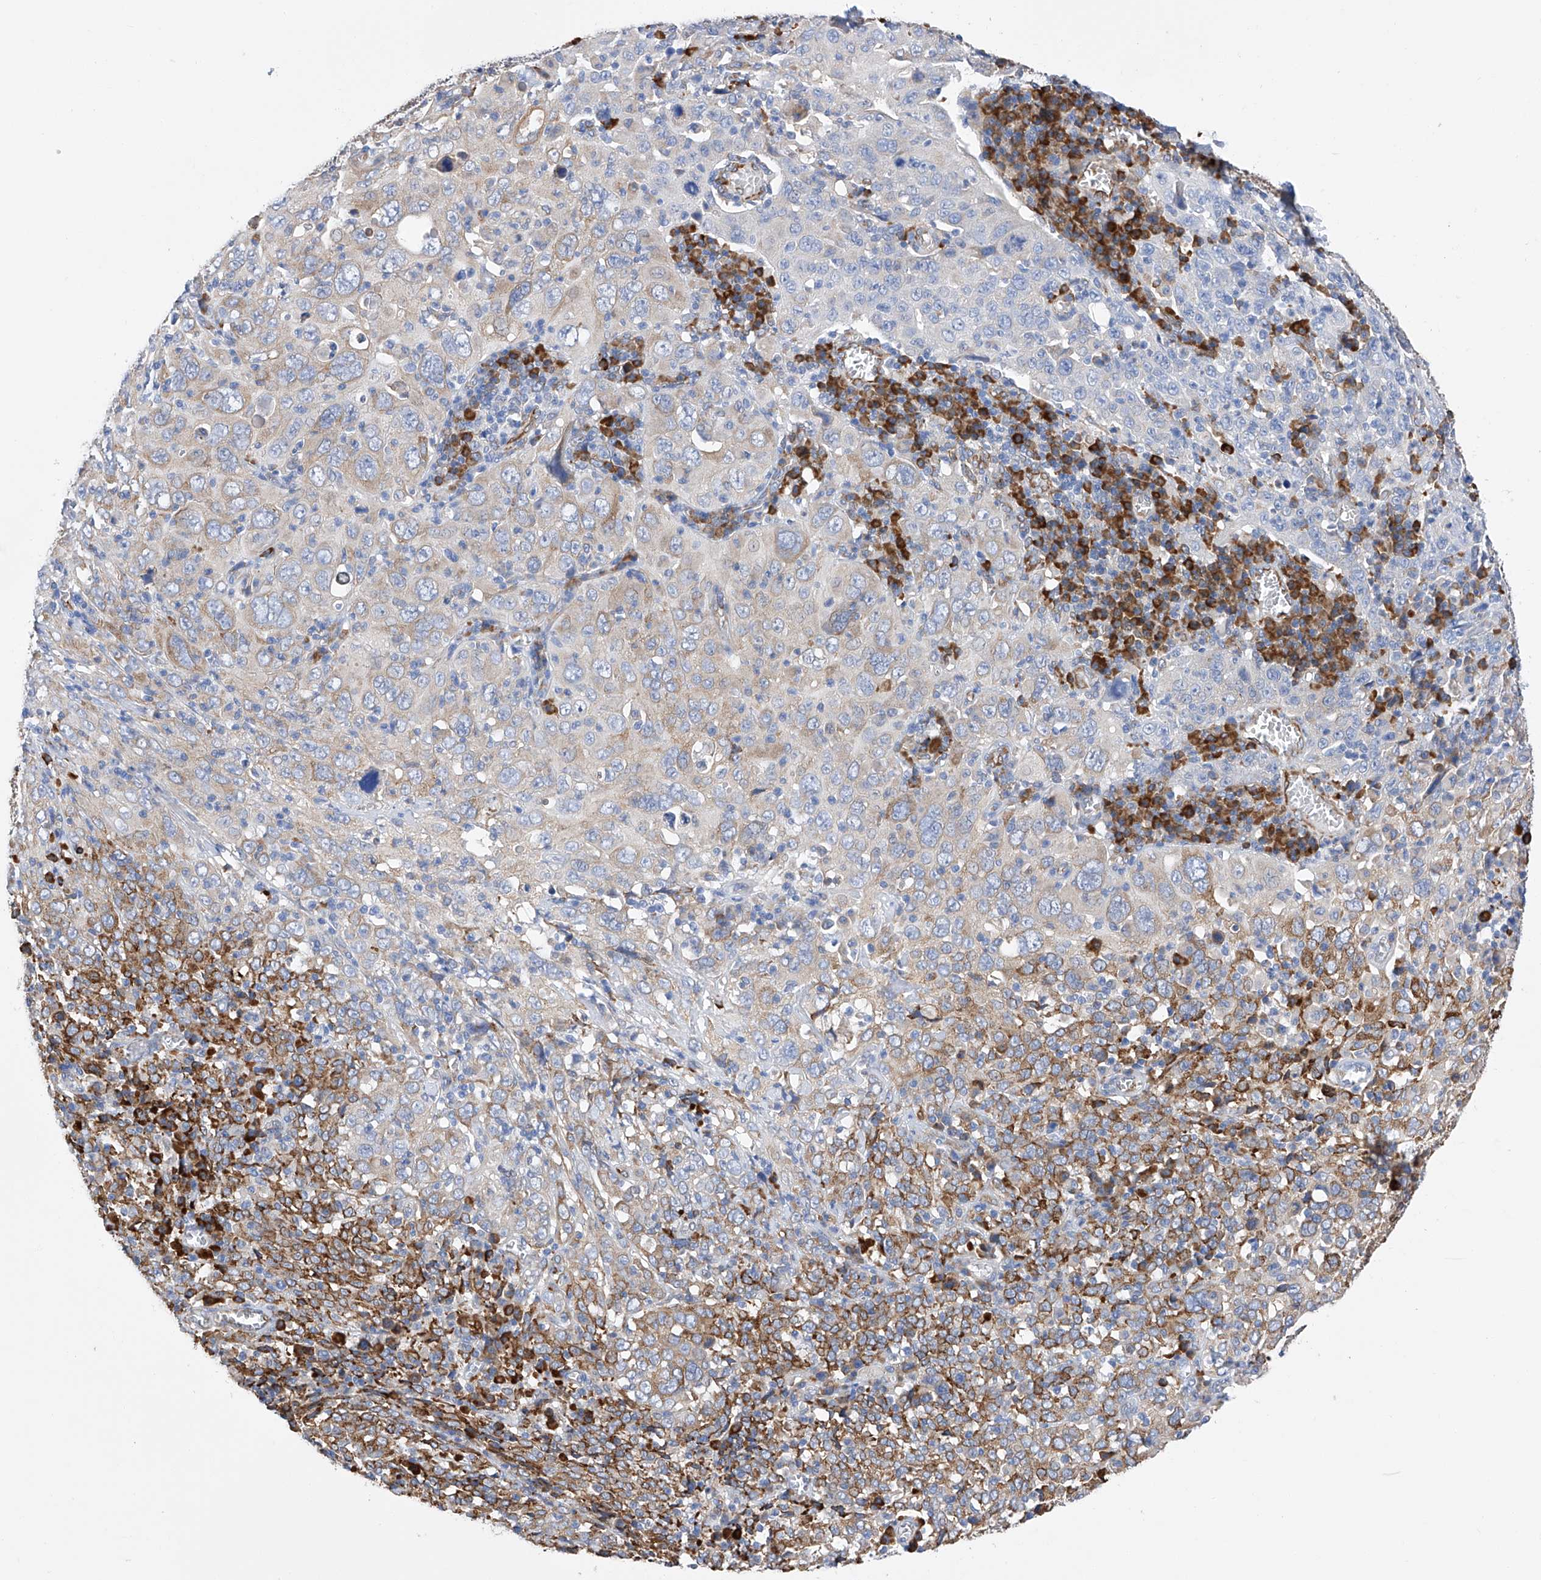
{"staining": {"intensity": "moderate", "quantity": "25%-75%", "location": "cytoplasmic/membranous"}, "tissue": "cervical cancer", "cell_type": "Tumor cells", "image_type": "cancer", "snomed": [{"axis": "morphology", "description": "Squamous cell carcinoma, NOS"}, {"axis": "topography", "description": "Cervix"}], "caption": "Cervical cancer (squamous cell carcinoma) tissue reveals moderate cytoplasmic/membranous expression in approximately 25%-75% of tumor cells", "gene": "PDIA5", "patient": {"sex": "female", "age": 46}}